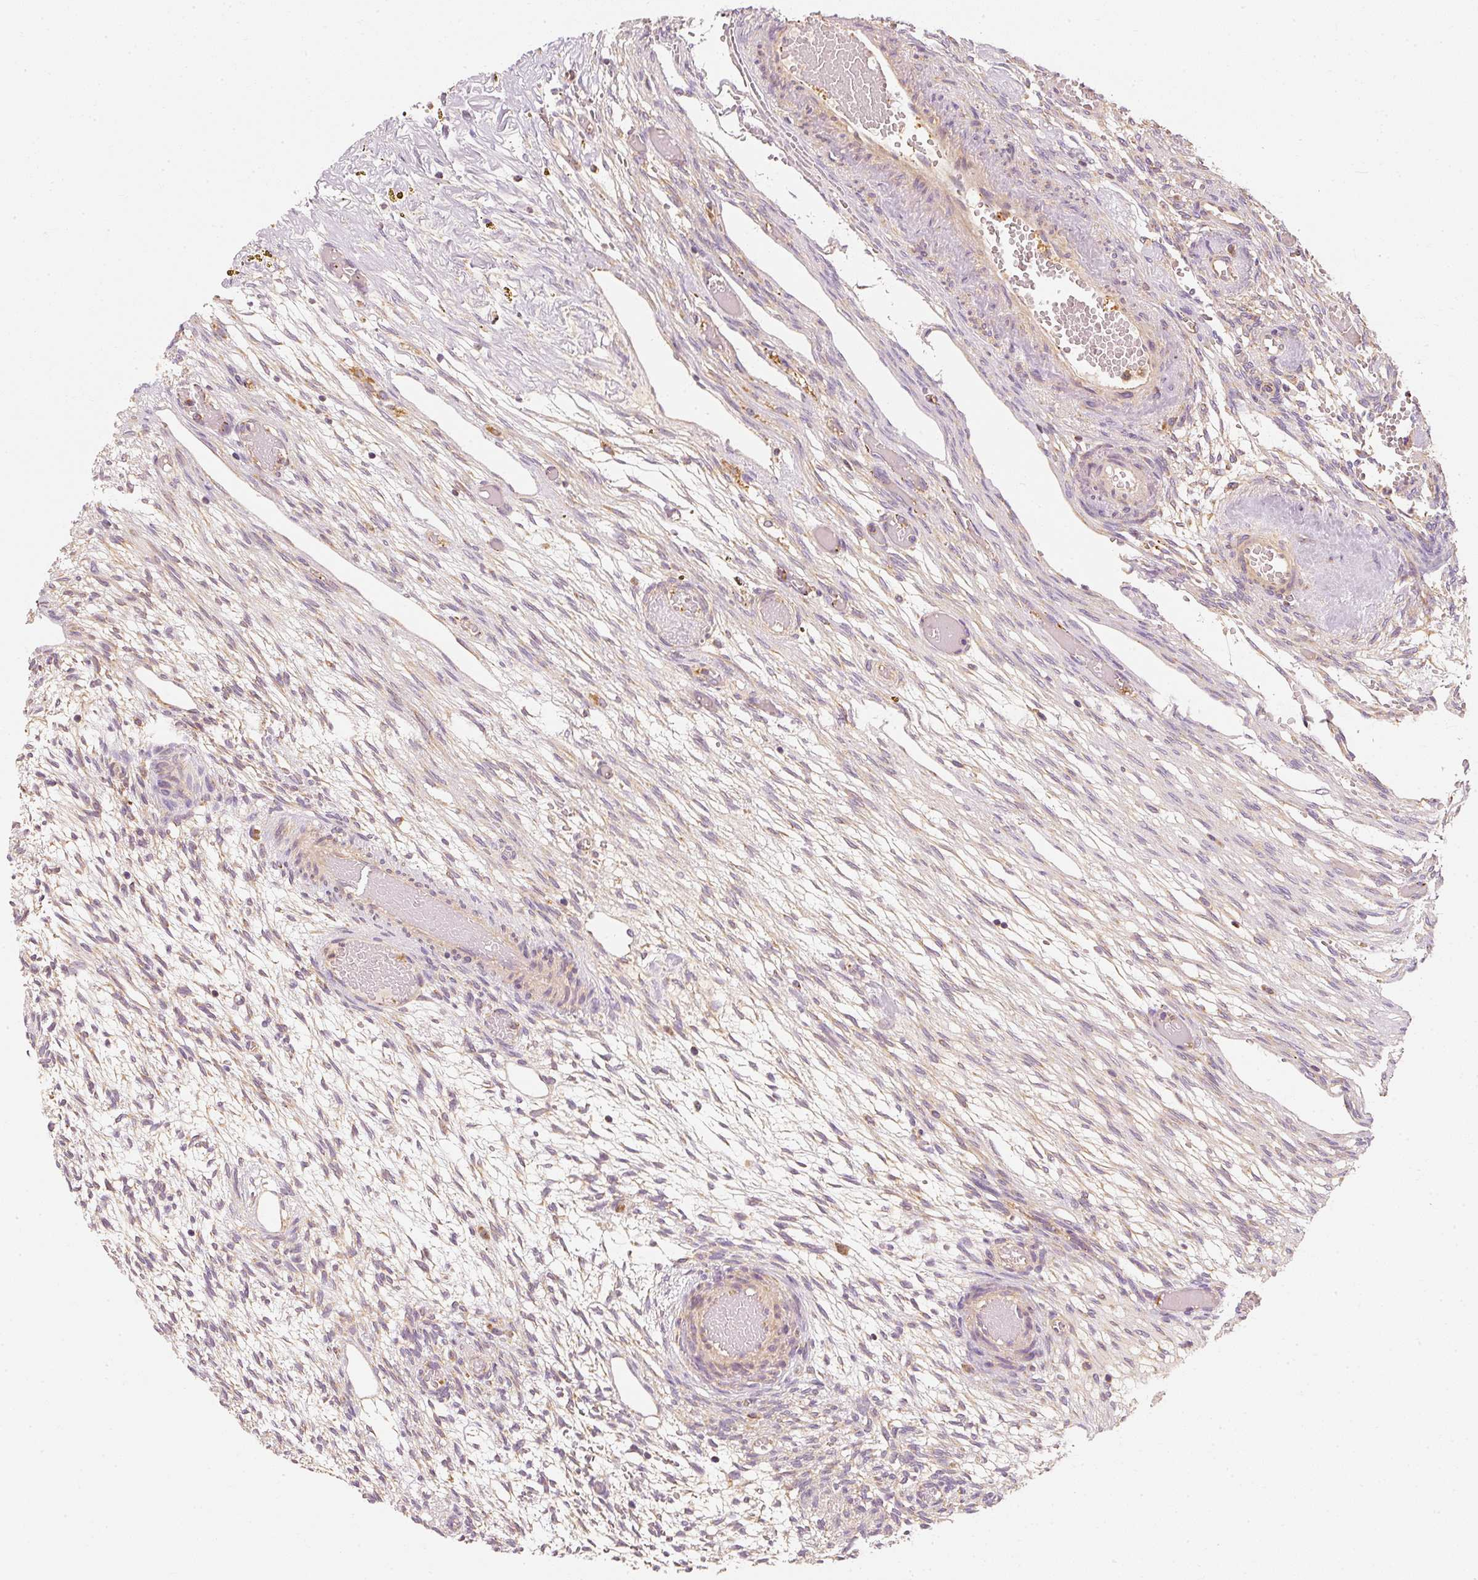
{"staining": {"intensity": "strong", "quantity": ">75%", "location": "cytoplasmic/membranous"}, "tissue": "ovary", "cell_type": "Follicle cells", "image_type": "normal", "snomed": [{"axis": "morphology", "description": "Normal tissue, NOS"}, {"axis": "topography", "description": "Ovary"}], "caption": "IHC histopathology image of unremarkable ovary: ovary stained using immunohistochemistry reveals high levels of strong protein expression localized specifically in the cytoplasmic/membranous of follicle cells, appearing as a cytoplasmic/membranous brown color.", "gene": "TOMM40", "patient": {"sex": "female", "age": 67}}